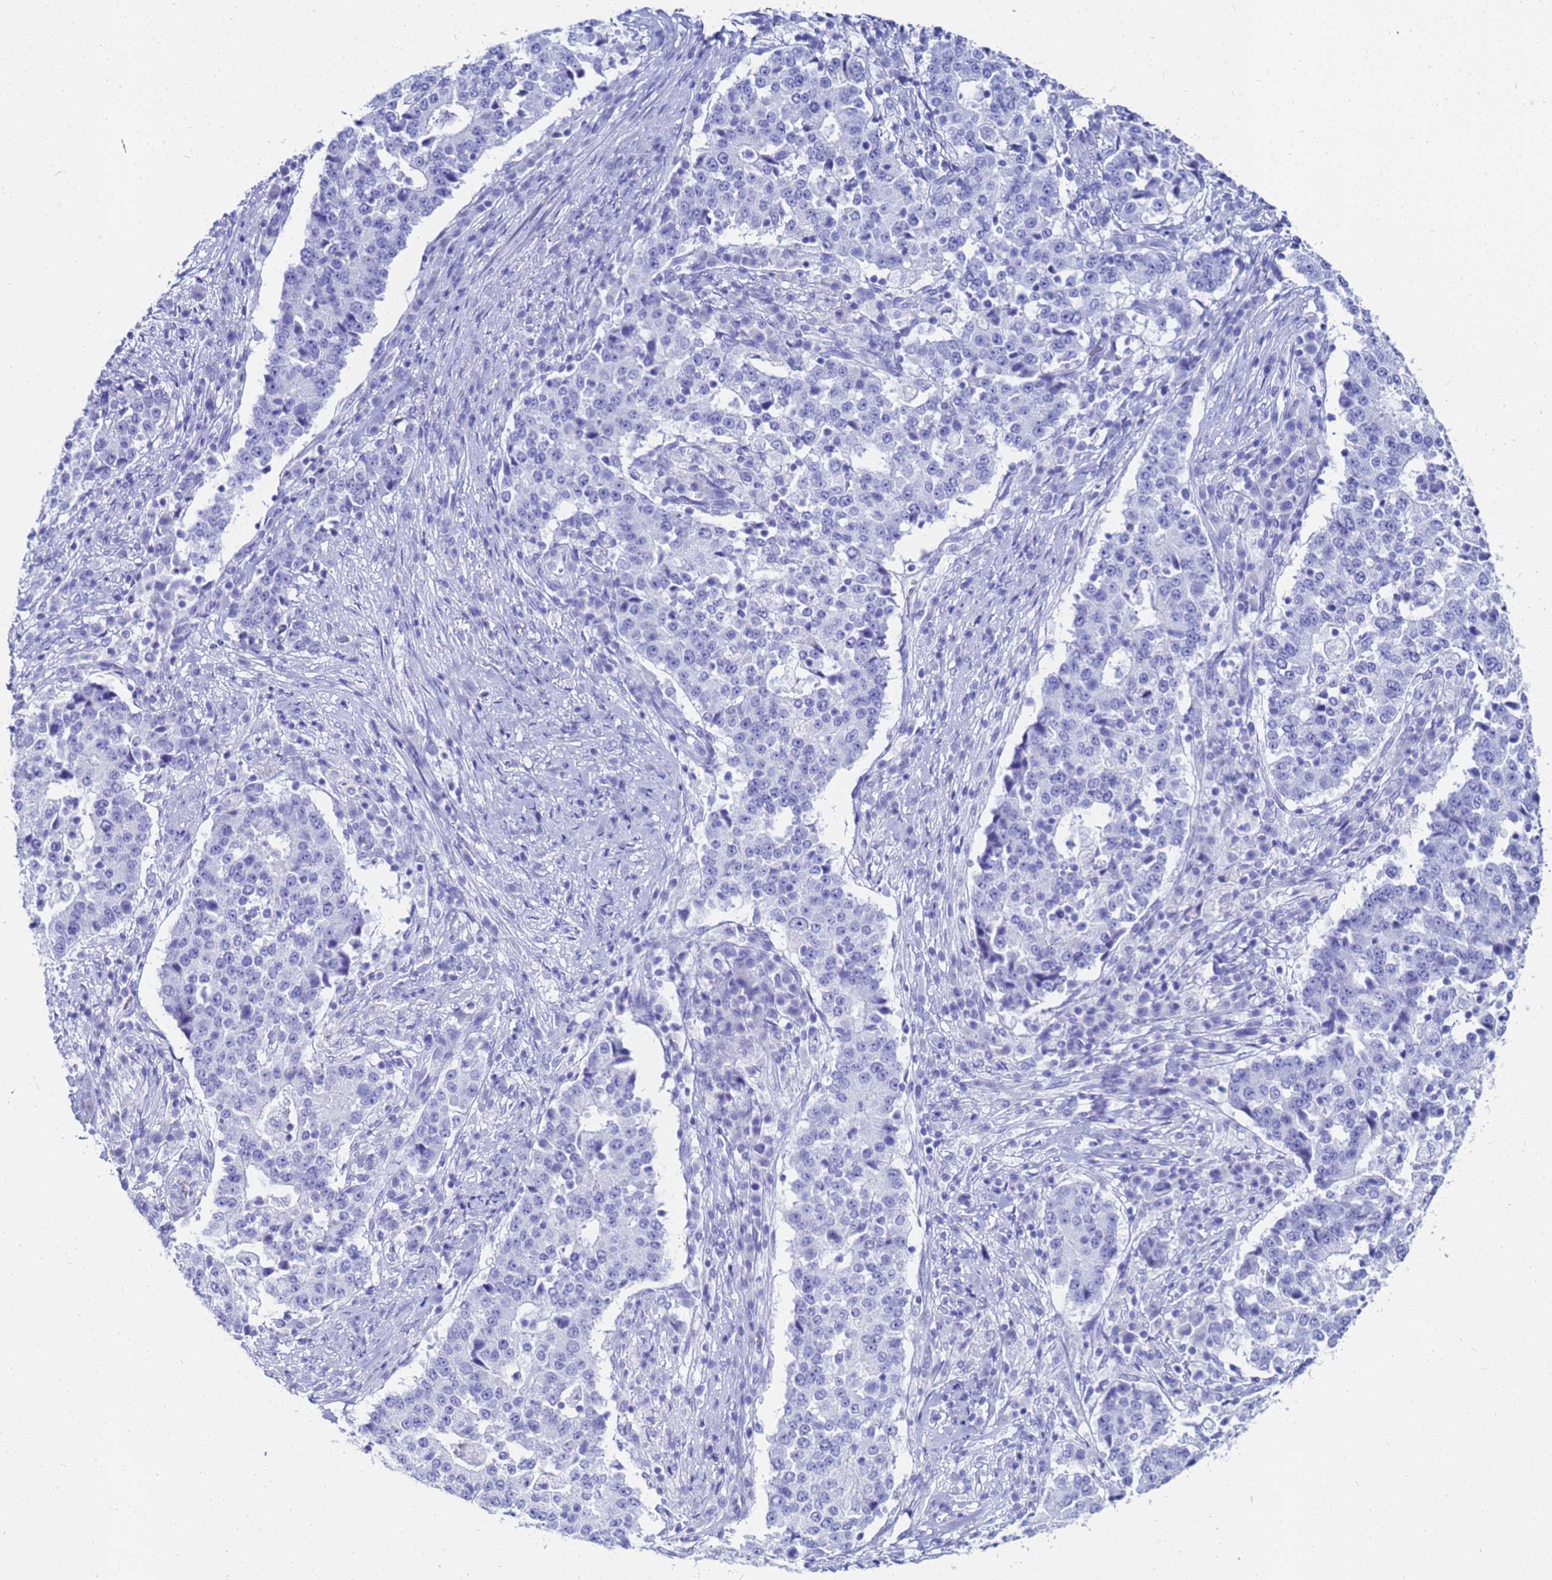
{"staining": {"intensity": "negative", "quantity": "none", "location": "none"}, "tissue": "stomach cancer", "cell_type": "Tumor cells", "image_type": "cancer", "snomed": [{"axis": "morphology", "description": "Adenocarcinoma, NOS"}, {"axis": "topography", "description": "Stomach"}], "caption": "Protein analysis of stomach adenocarcinoma displays no significant staining in tumor cells.", "gene": "CKB", "patient": {"sex": "male", "age": 59}}